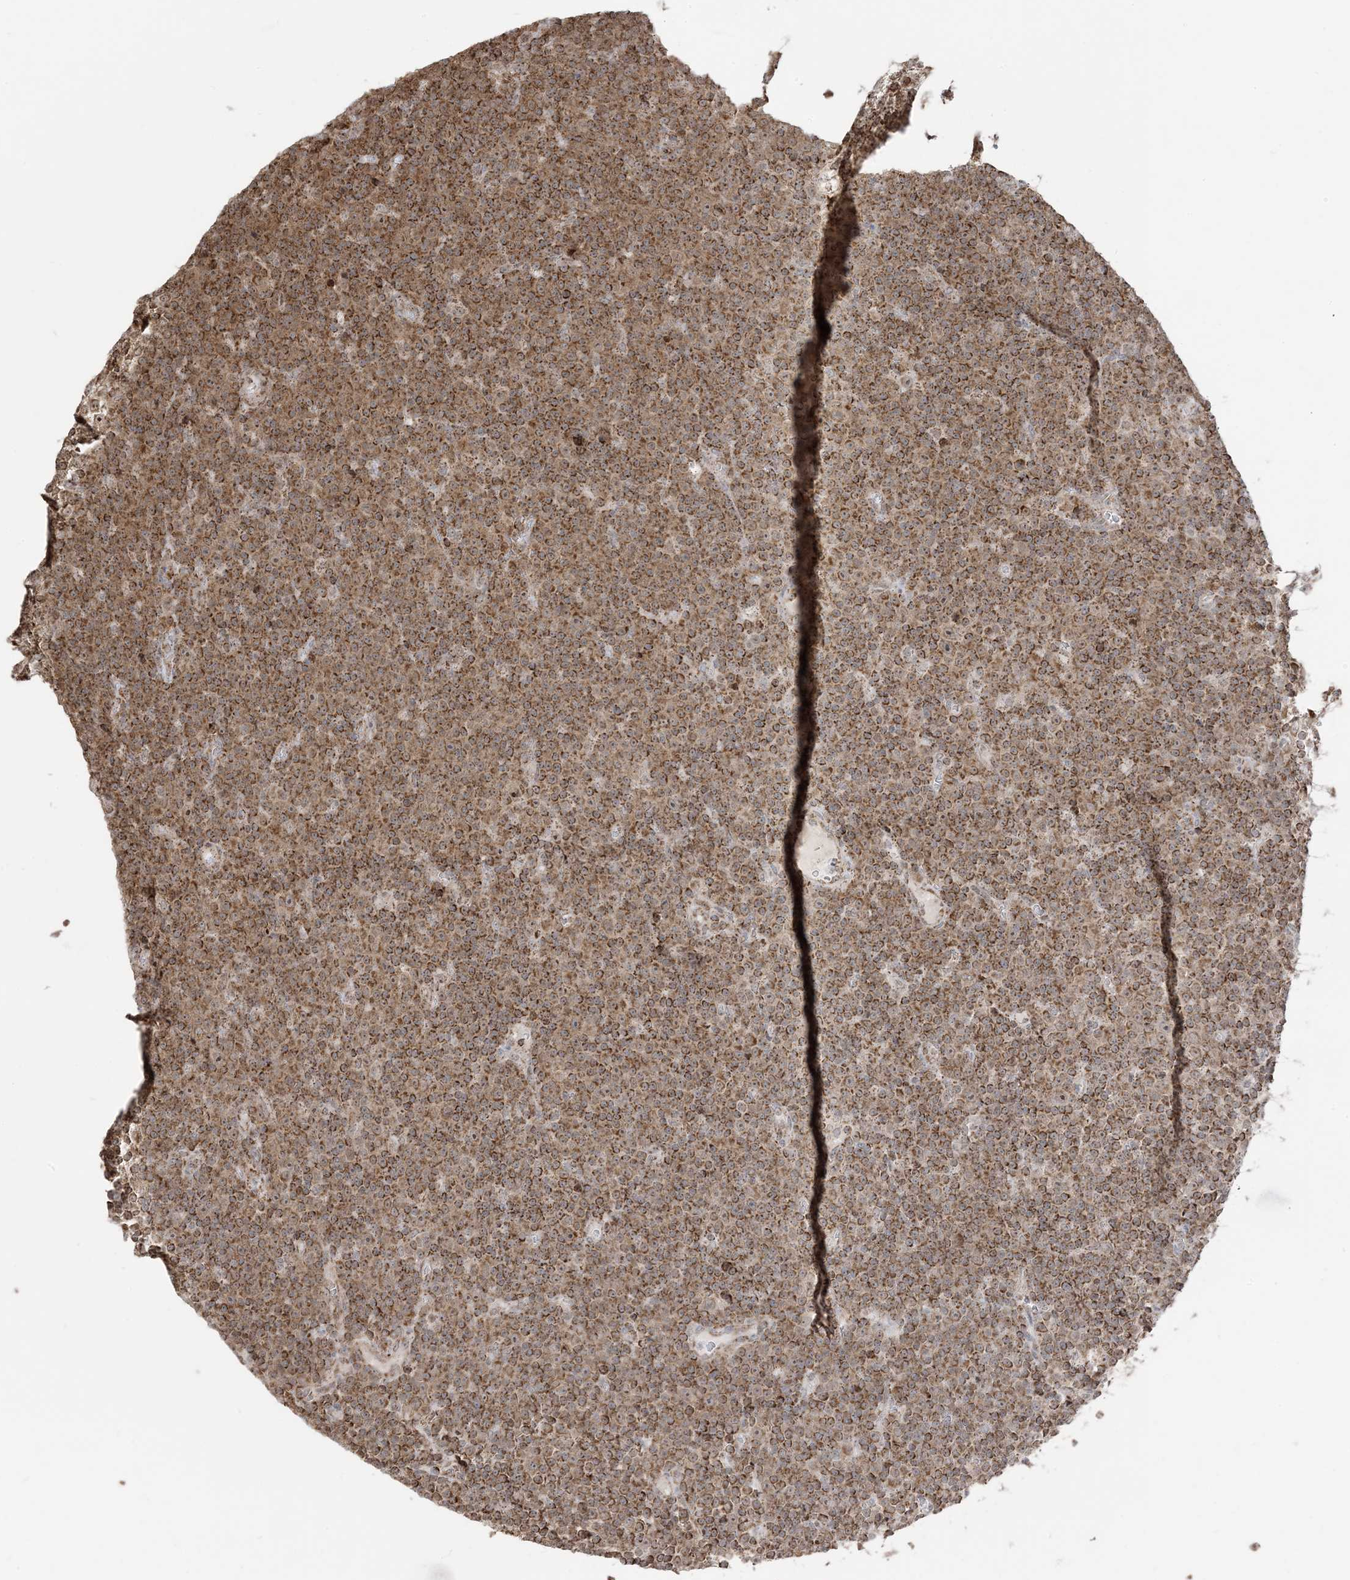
{"staining": {"intensity": "strong", "quantity": "25%-75%", "location": "cytoplasmic/membranous,nuclear"}, "tissue": "lymphoma", "cell_type": "Tumor cells", "image_type": "cancer", "snomed": [{"axis": "morphology", "description": "Malignant lymphoma, non-Hodgkin's type, Low grade"}, {"axis": "topography", "description": "Lymph node"}], "caption": "Immunohistochemical staining of human low-grade malignant lymphoma, non-Hodgkin's type shows strong cytoplasmic/membranous and nuclear protein expression in about 25%-75% of tumor cells.", "gene": "MAPKBP1", "patient": {"sex": "female", "age": 67}}